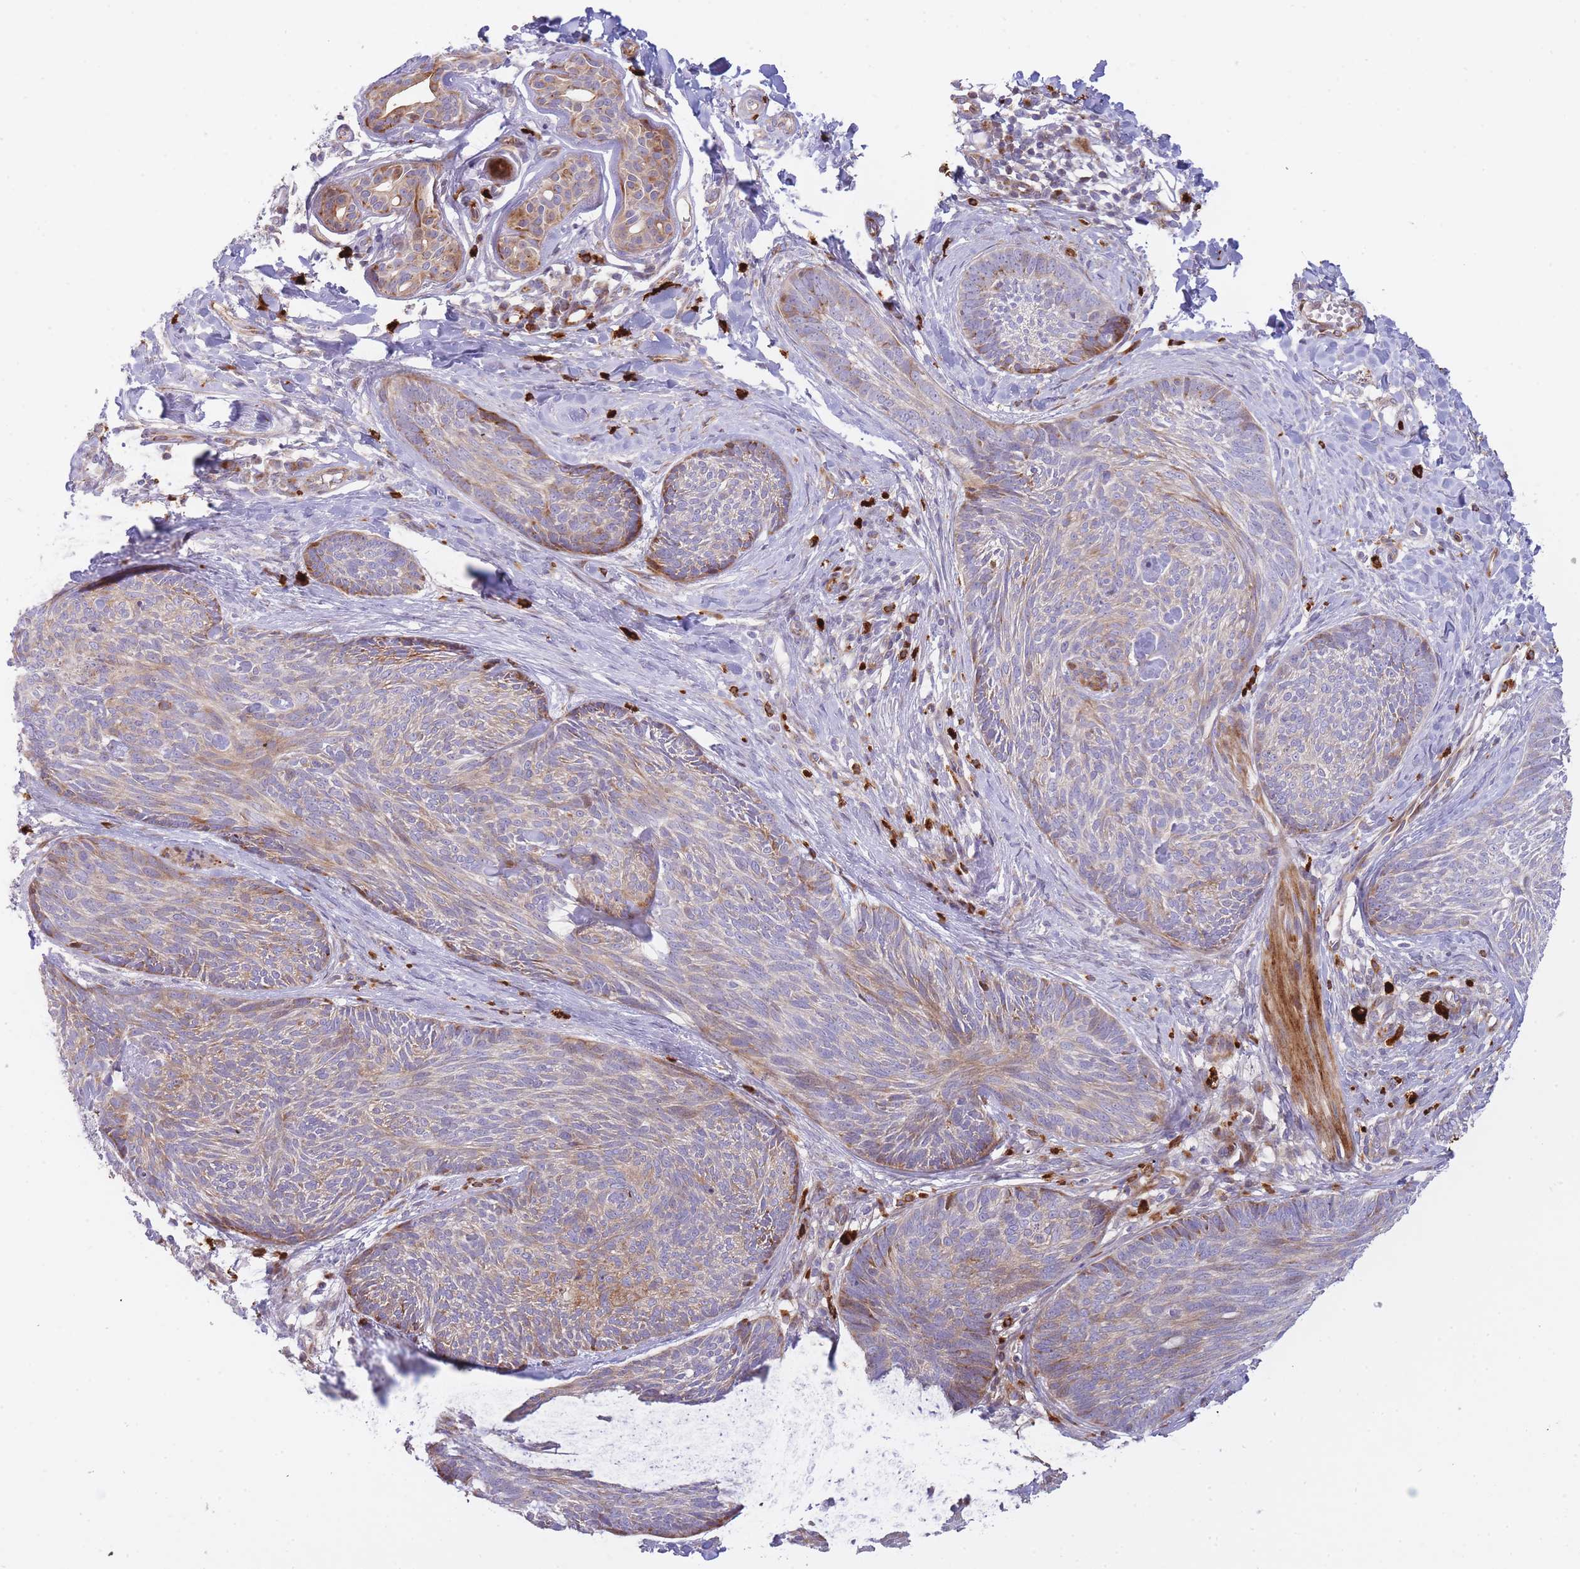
{"staining": {"intensity": "weak", "quantity": "<25%", "location": "cytoplasmic/membranous"}, "tissue": "skin cancer", "cell_type": "Tumor cells", "image_type": "cancer", "snomed": [{"axis": "morphology", "description": "Basal cell carcinoma"}, {"axis": "topography", "description": "Skin"}], "caption": "This image is of skin cancer (basal cell carcinoma) stained with immunohistochemistry (IHC) to label a protein in brown with the nuclei are counter-stained blue. There is no staining in tumor cells. (DAB (3,3'-diaminobenzidine) IHC with hematoxylin counter stain).", "gene": "ATP5MC2", "patient": {"sex": "male", "age": 73}}